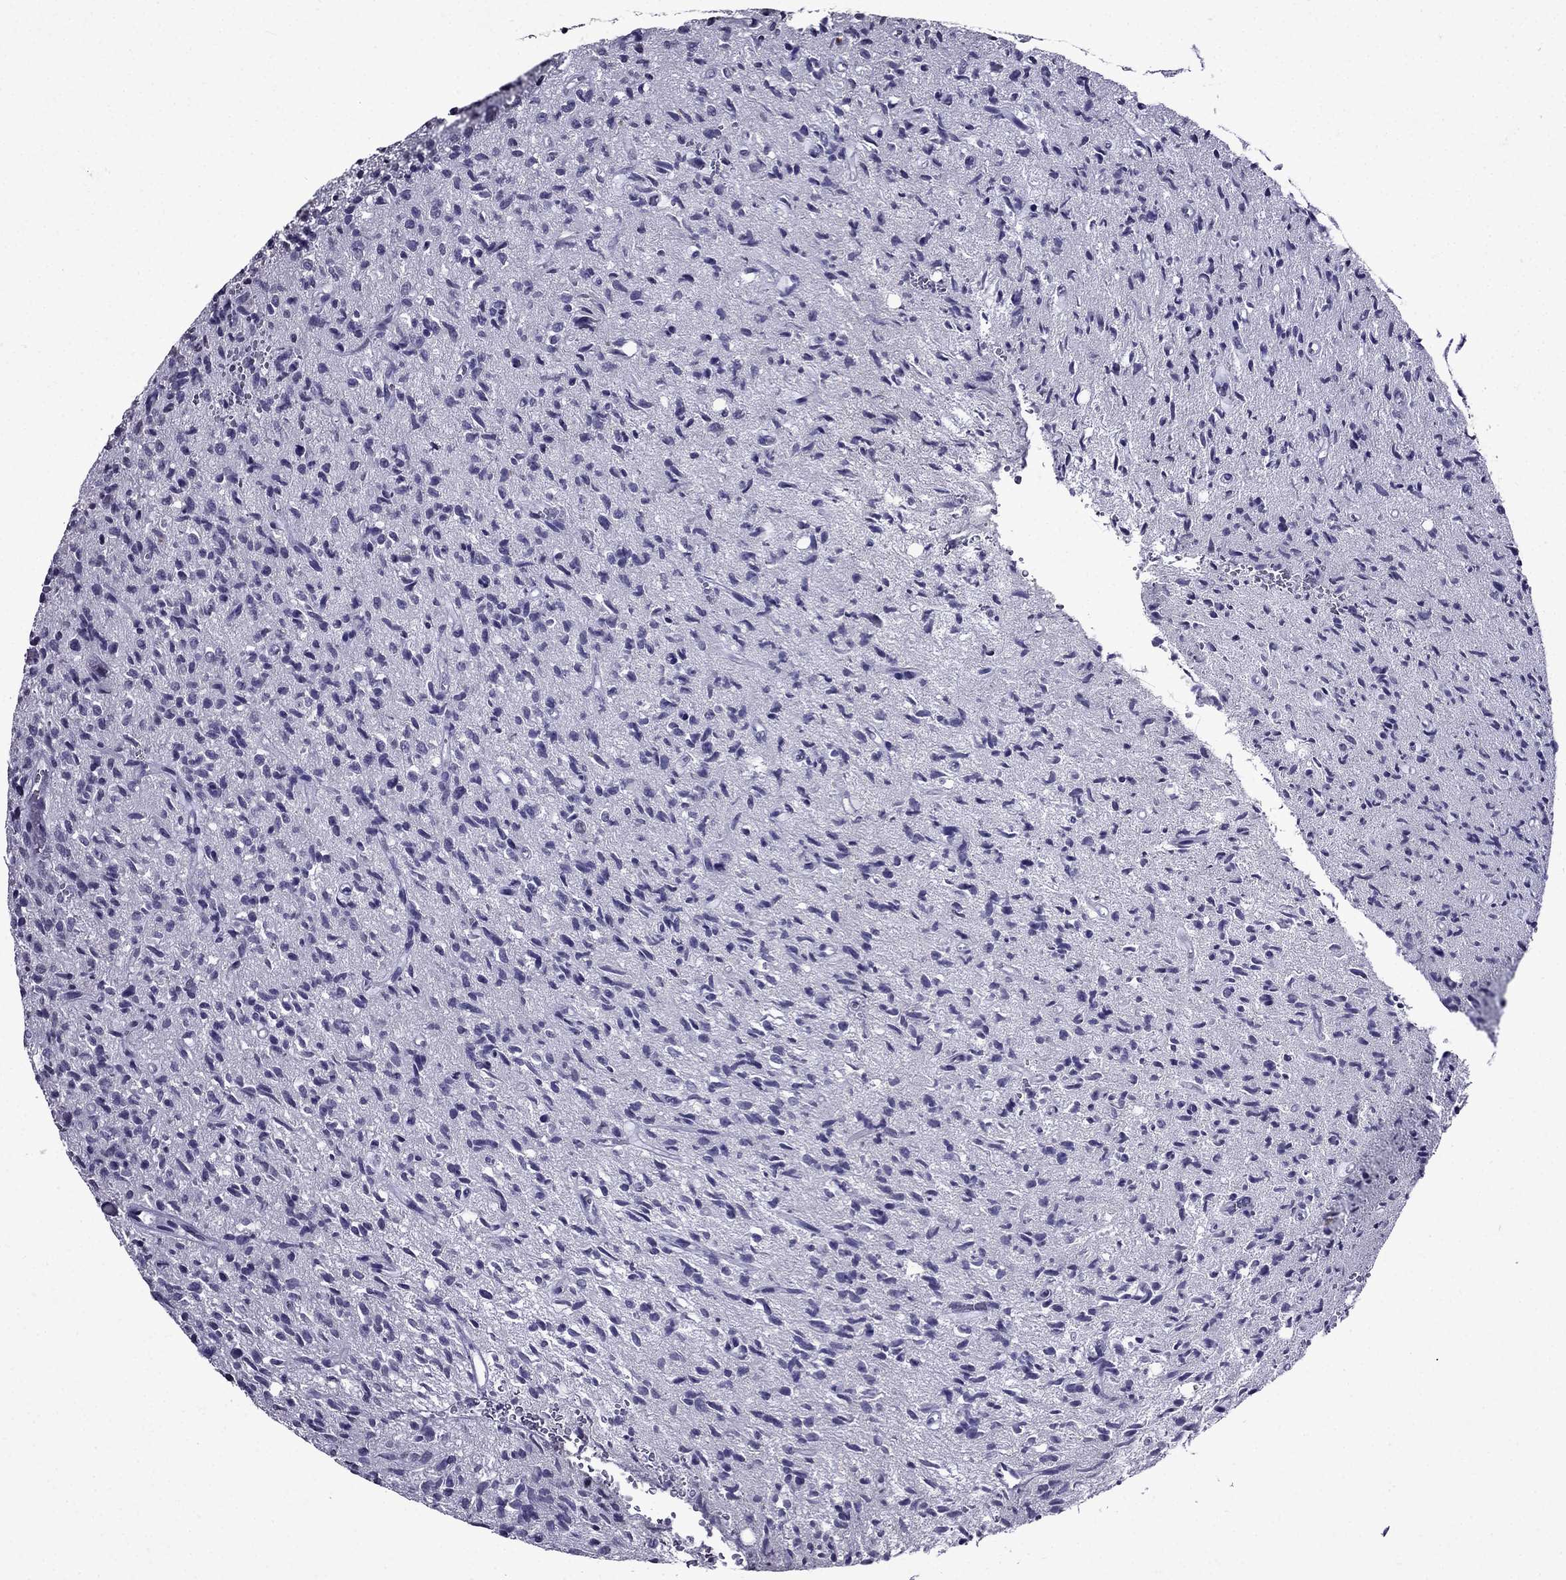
{"staining": {"intensity": "negative", "quantity": "none", "location": "none"}, "tissue": "glioma", "cell_type": "Tumor cells", "image_type": "cancer", "snomed": [{"axis": "morphology", "description": "Glioma, malignant, High grade"}, {"axis": "topography", "description": "Brain"}], "caption": "Tumor cells are negative for protein expression in human malignant high-grade glioma.", "gene": "DNAH17", "patient": {"sex": "male", "age": 64}}